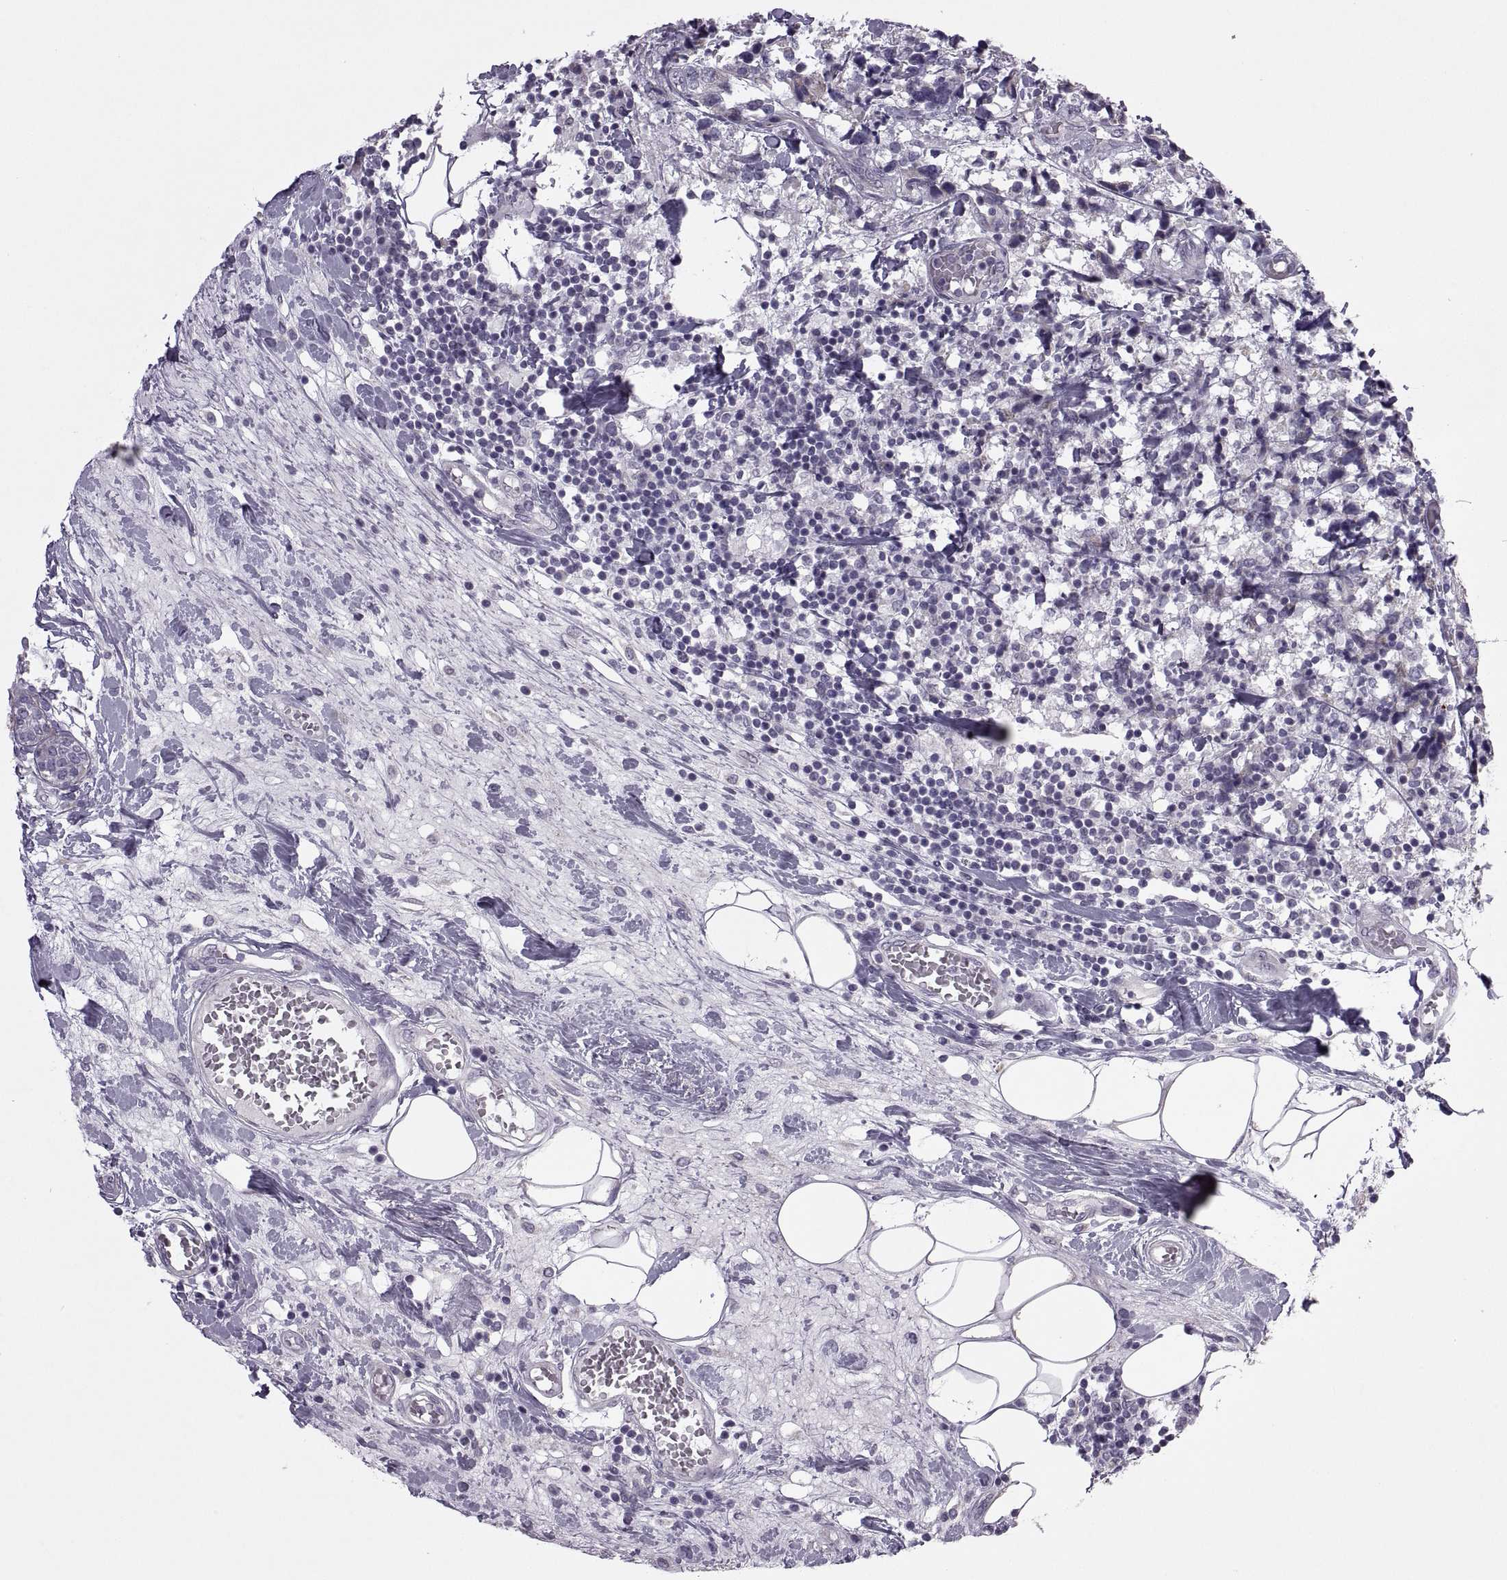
{"staining": {"intensity": "negative", "quantity": "none", "location": "none"}, "tissue": "breast cancer", "cell_type": "Tumor cells", "image_type": "cancer", "snomed": [{"axis": "morphology", "description": "Lobular carcinoma"}, {"axis": "topography", "description": "Breast"}], "caption": "There is no significant expression in tumor cells of breast cancer. The staining was performed using DAB to visualize the protein expression in brown, while the nuclei were stained in blue with hematoxylin (Magnification: 20x).", "gene": "RIPK4", "patient": {"sex": "female", "age": 59}}